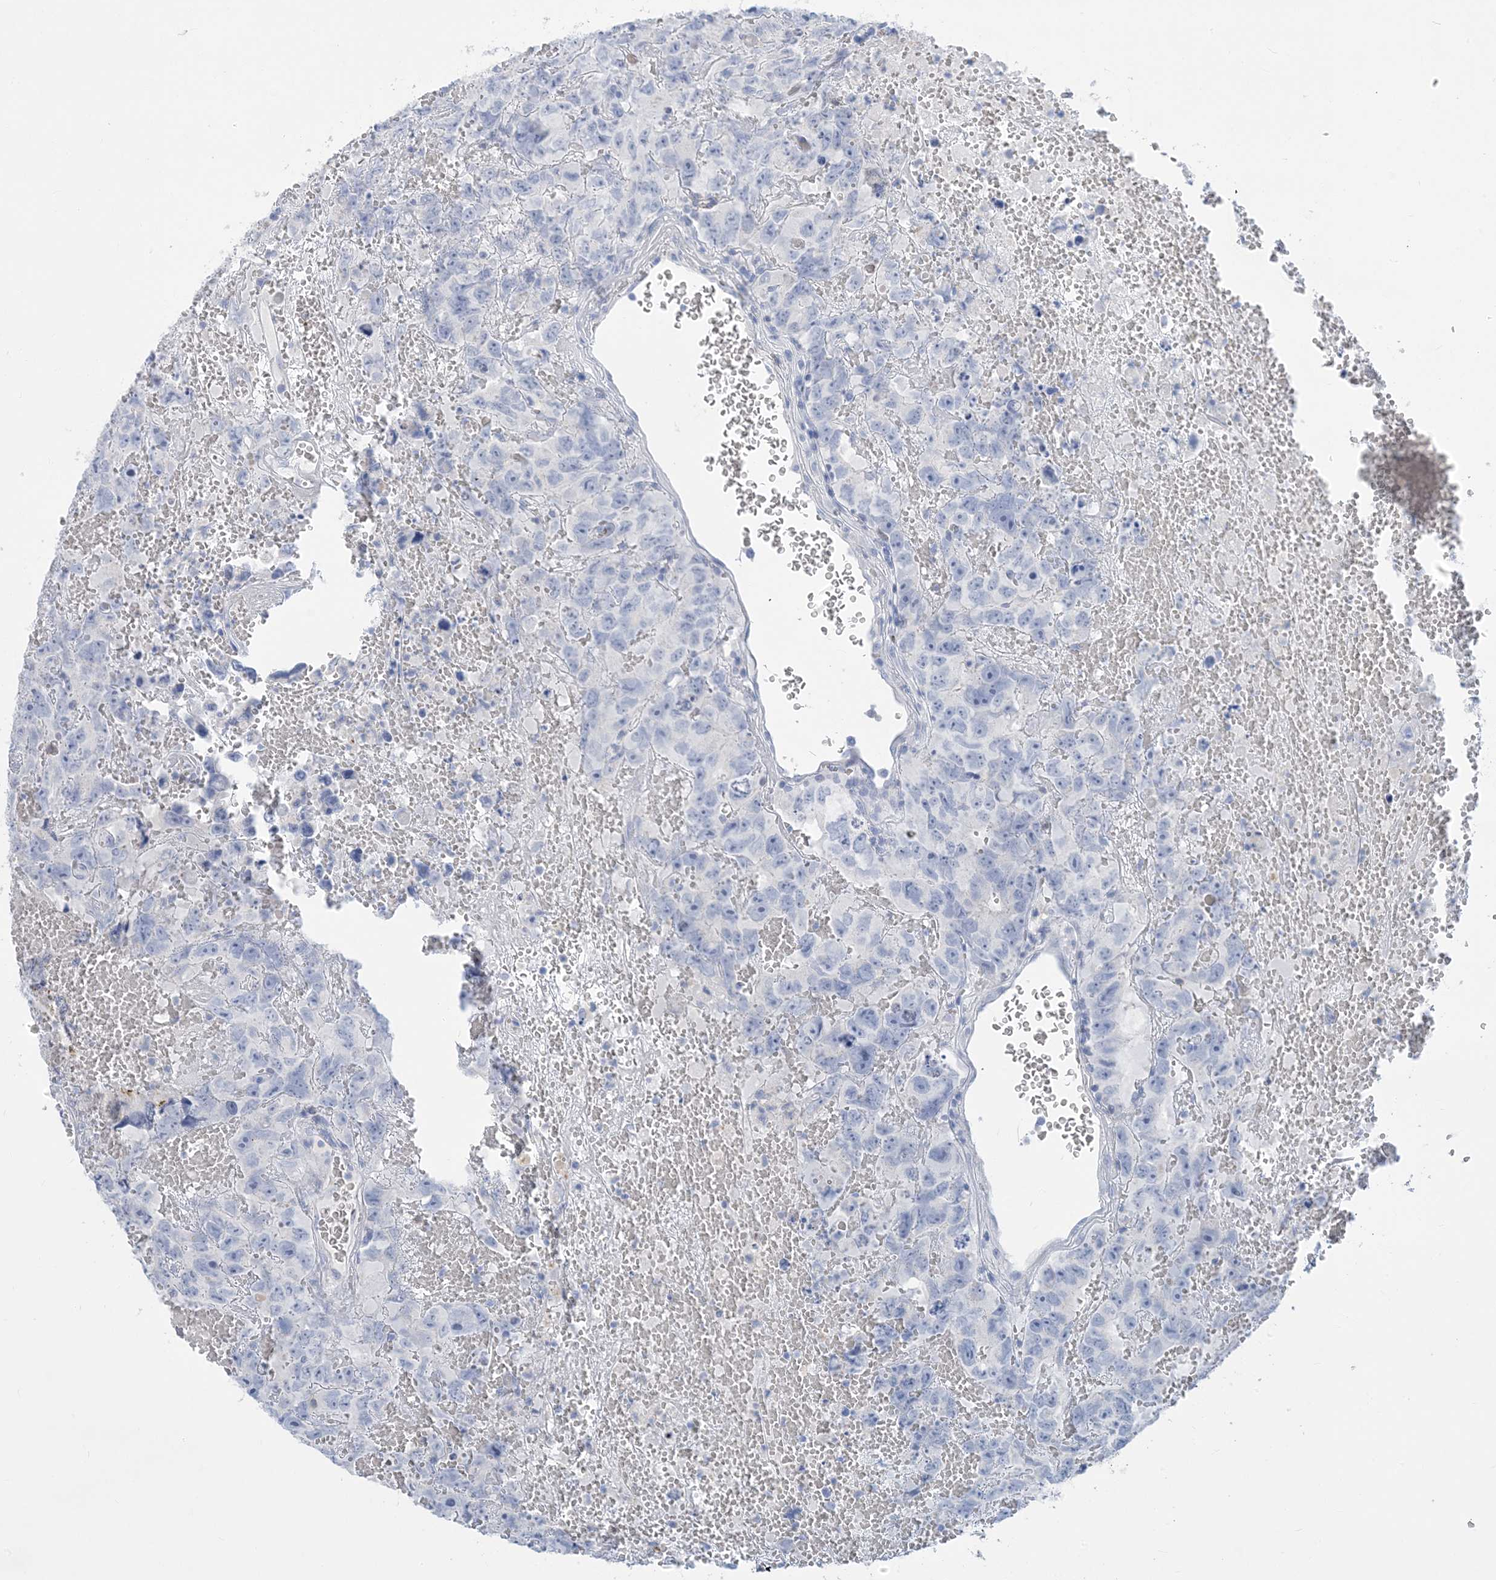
{"staining": {"intensity": "negative", "quantity": "none", "location": "none"}, "tissue": "testis cancer", "cell_type": "Tumor cells", "image_type": "cancer", "snomed": [{"axis": "morphology", "description": "Carcinoma, Embryonal, NOS"}, {"axis": "topography", "description": "Testis"}], "caption": "Tumor cells are negative for protein expression in human testis embryonal carcinoma.", "gene": "SH3YL1", "patient": {"sex": "male", "age": 45}}